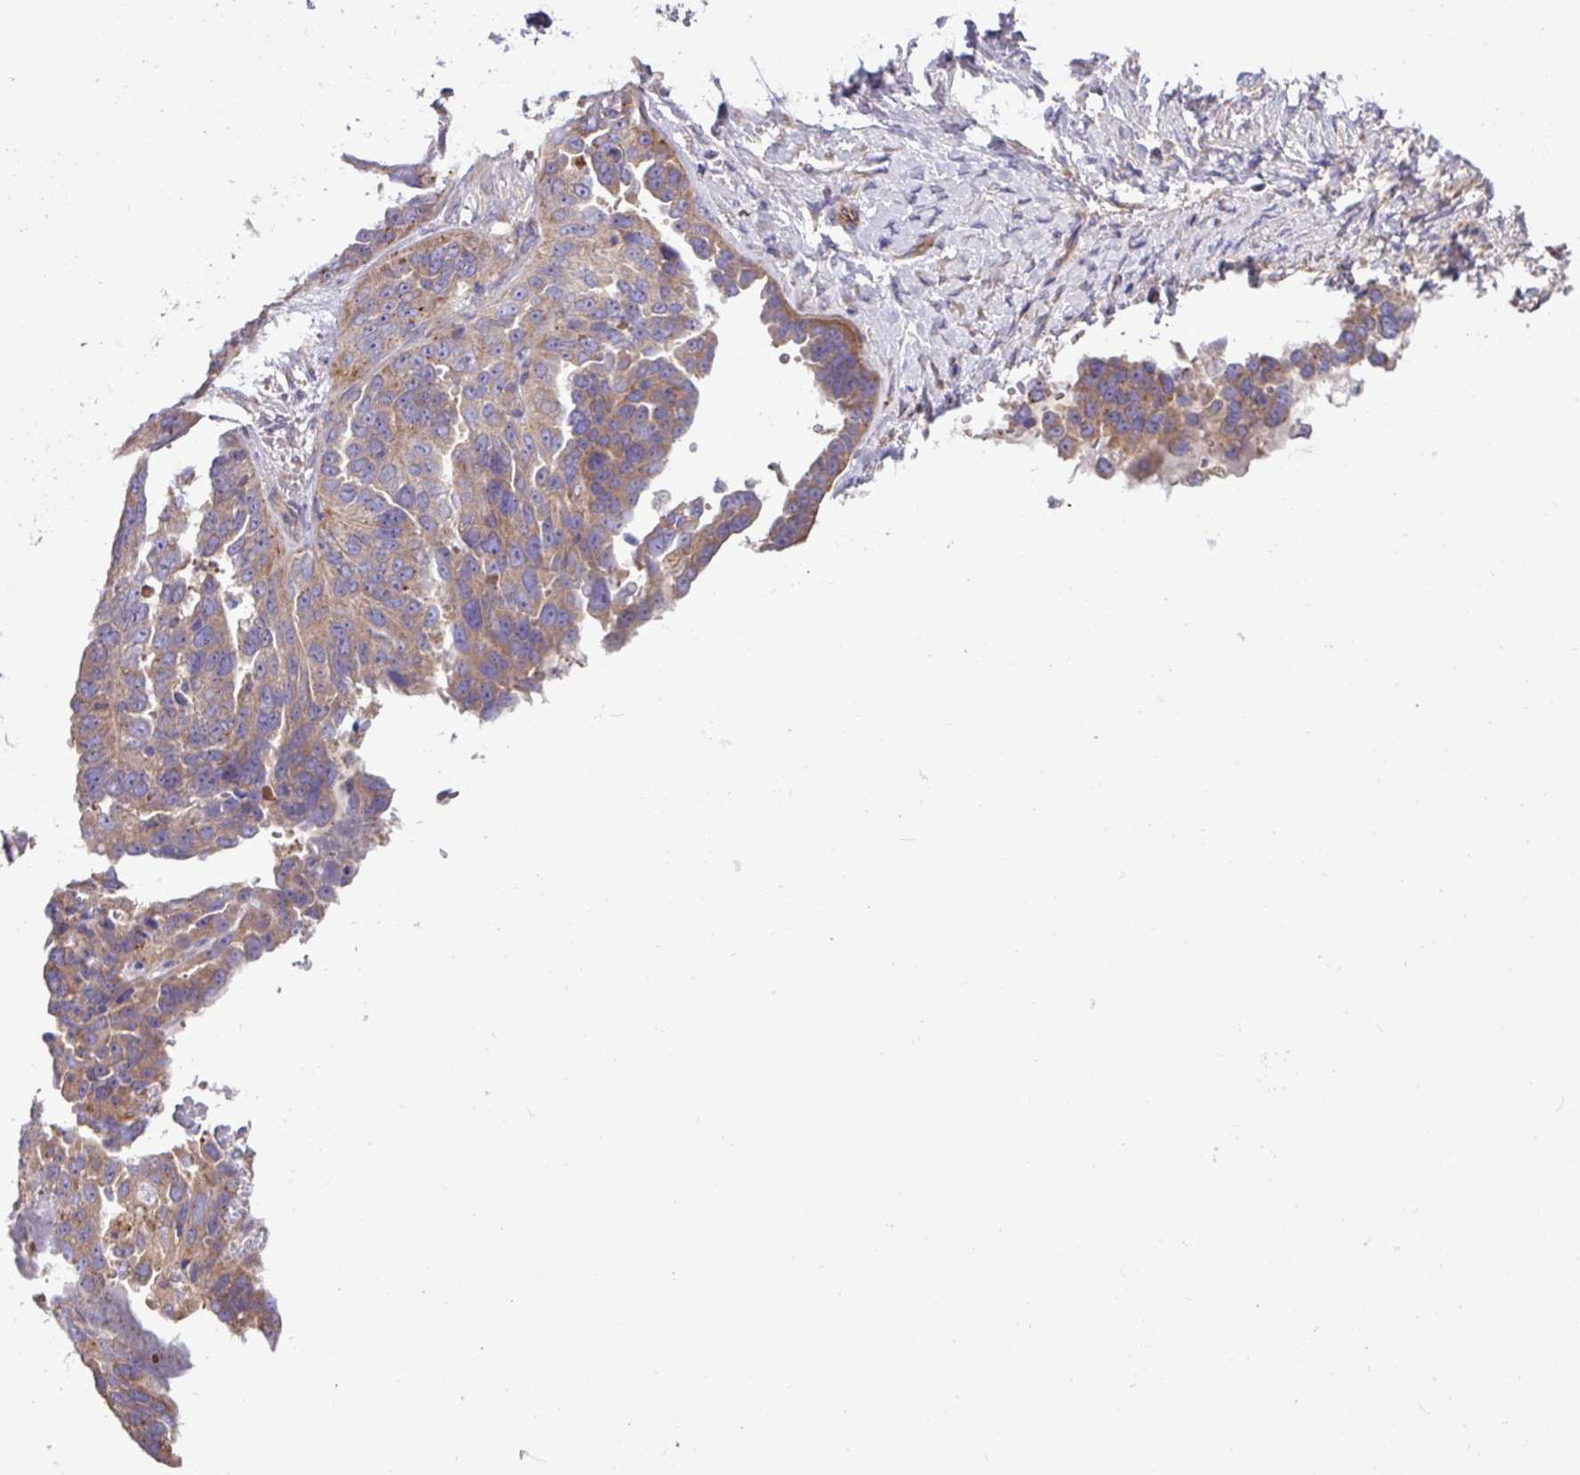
{"staining": {"intensity": "moderate", "quantity": ">75%", "location": "cytoplasmic/membranous"}, "tissue": "ovarian cancer", "cell_type": "Tumor cells", "image_type": "cancer", "snomed": [{"axis": "morphology", "description": "Cystadenocarcinoma, serous, NOS"}, {"axis": "topography", "description": "Ovary"}], "caption": "A photomicrograph showing moderate cytoplasmic/membranous expression in approximately >75% of tumor cells in ovarian serous cystadenocarcinoma, as visualized by brown immunohistochemical staining.", "gene": "PPM1J", "patient": {"sex": "female", "age": 44}}